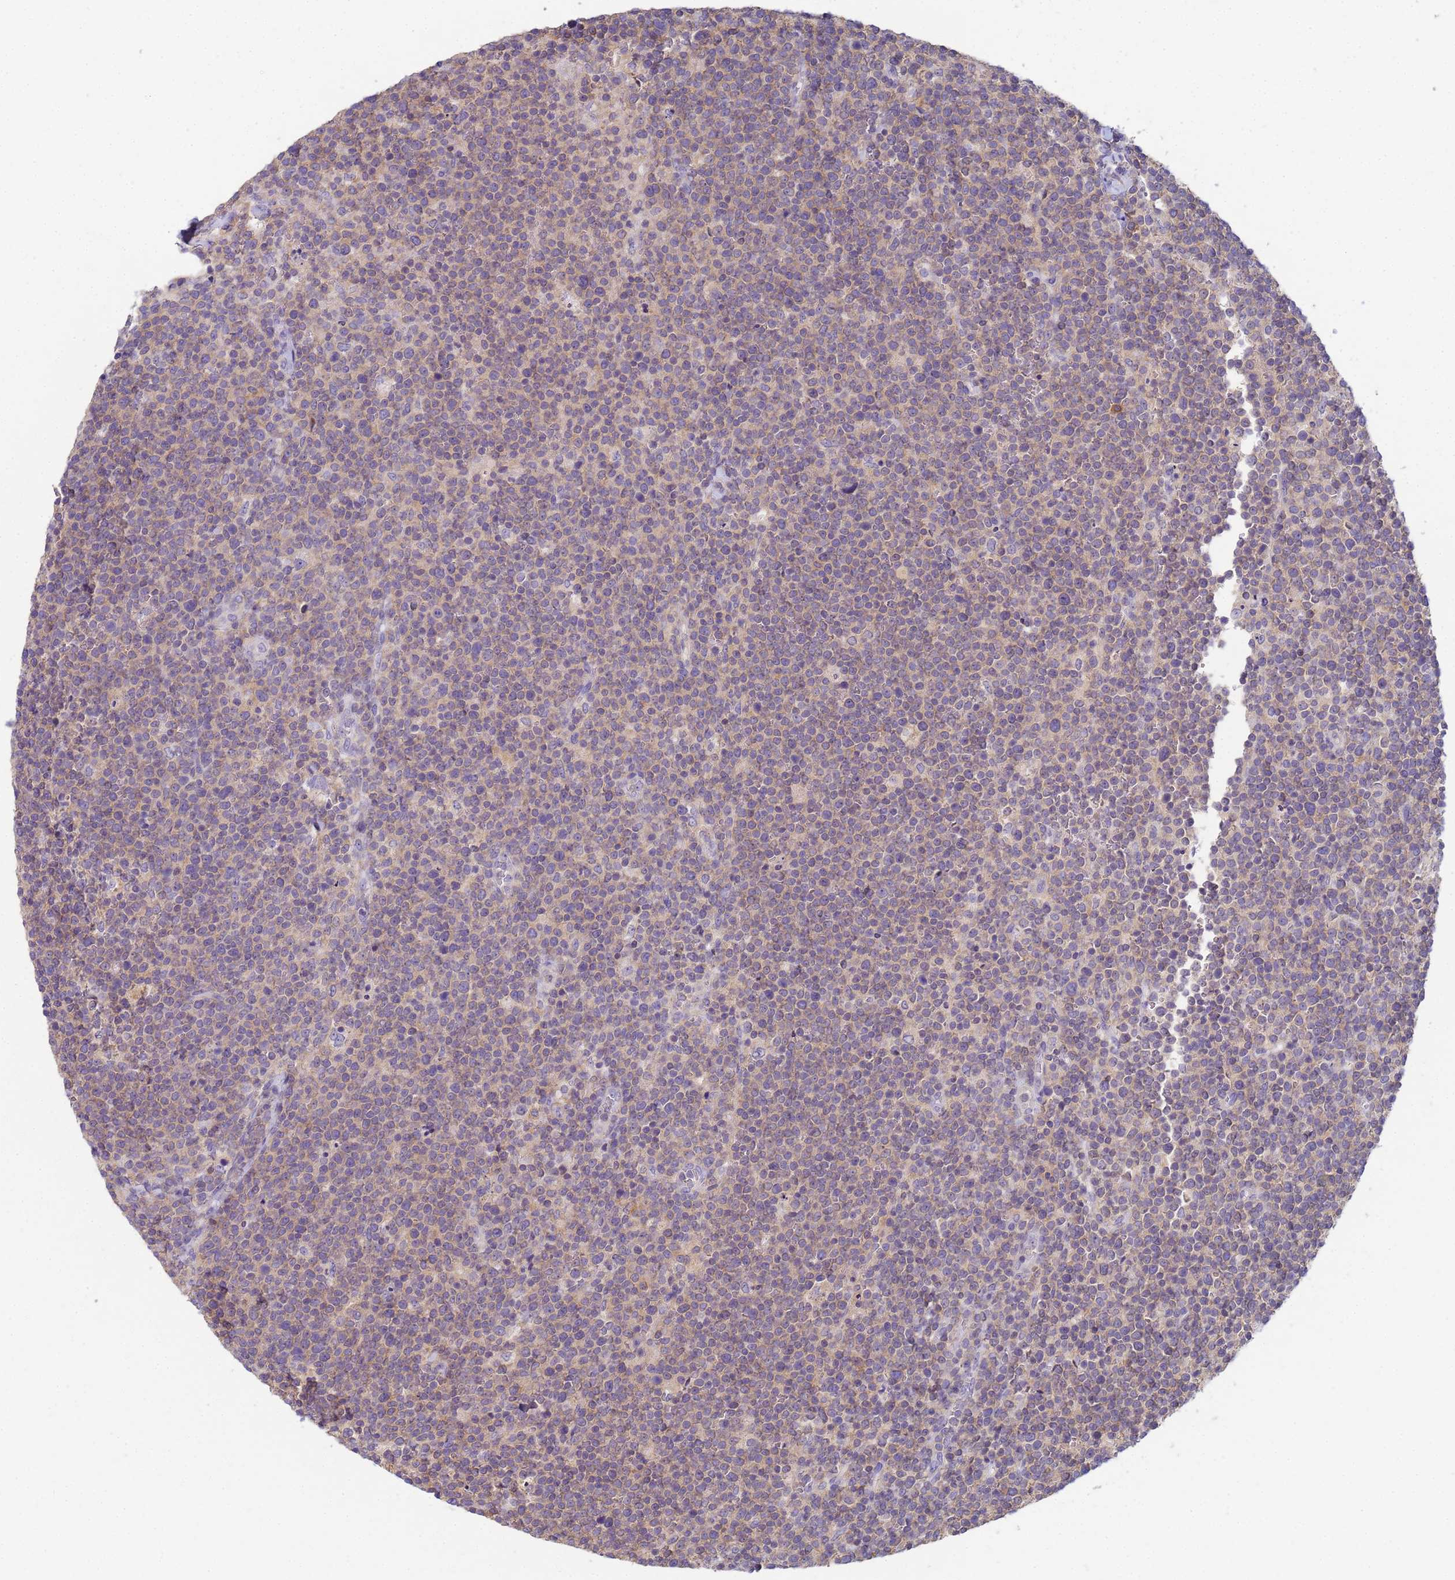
{"staining": {"intensity": "weak", "quantity": "25%-75%", "location": "cytoplasmic/membranous"}, "tissue": "lymphoma", "cell_type": "Tumor cells", "image_type": "cancer", "snomed": [{"axis": "morphology", "description": "Malignant lymphoma, non-Hodgkin's type, High grade"}, {"axis": "topography", "description": "Lymph node"}], "caption": "Protein staining shows weak cytoplasmic/membranous staining in approximately 25%-75% of tumor cells in lymphoma. The protein is stained brown, and the nuclei are stained in blue (DAB (3,3'-diaminobenzidine) IHC with brightfield microscopy, high magnification).", "gene": "KLHL13", "patient": {"sex": "male", "age": 61}}